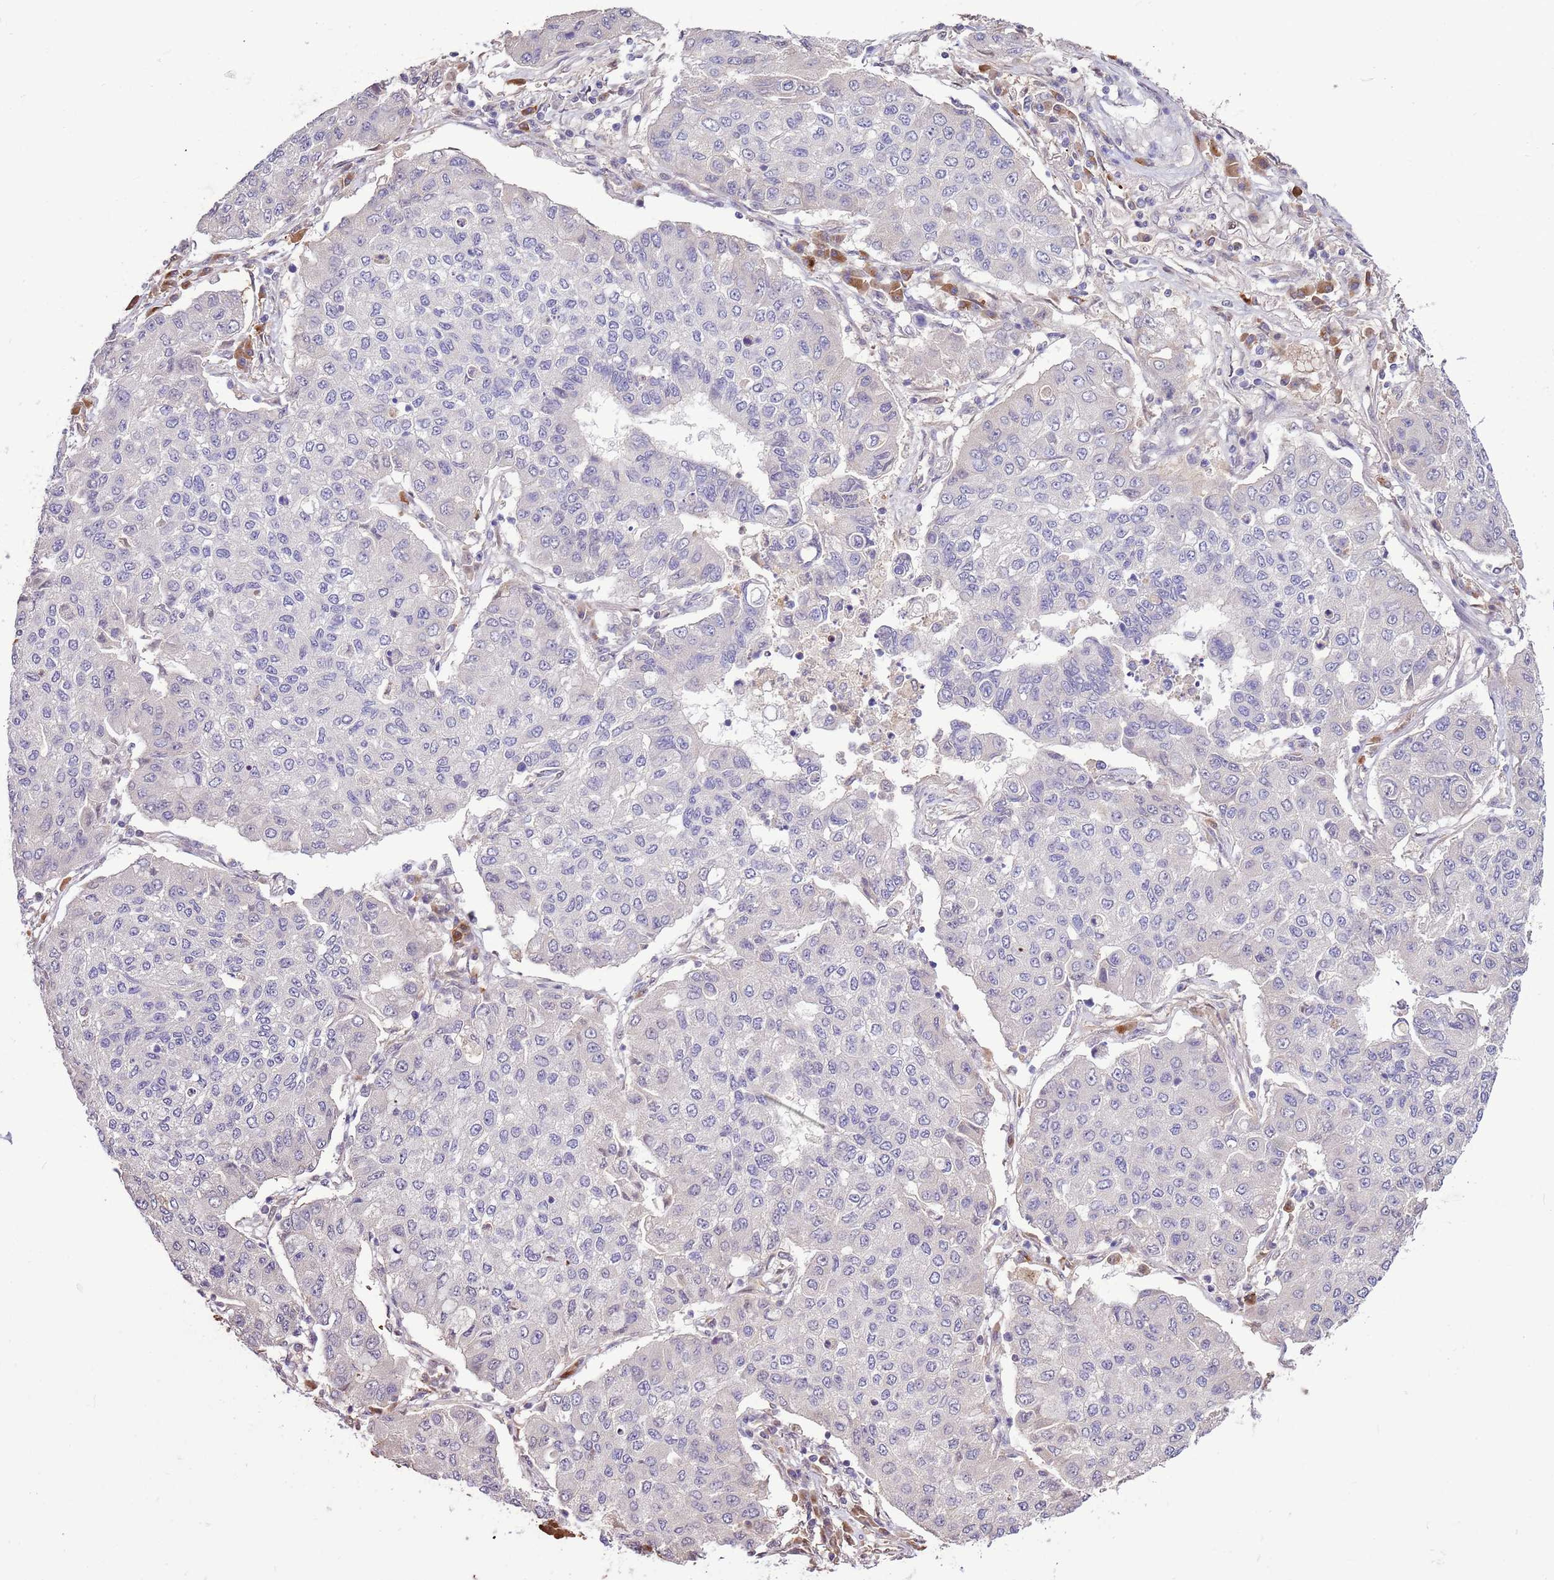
{"staining": {"intensity": "negative", "quantity": "none", "location": "none"}, "tissue": "lung cancer", "cell_type": "Tumor cells", "image_type": "cancer", "snomed": [{"axis": "morphology", "description": "Squamous cell carcinoma, NOS"}, {"axis": "topography", "description": "Lung"}], "caption": "Immunohistochemistry (IHC) of squamous cell carcinoma (lung) reveals no staining in tumor cells. The staining was performed using DAB (3,3'-diaminobenzidine) to visualize the protein expression in brown, while the nuclei were stained in blue with hematoxylin (Magnification: 20x).", "gene": "BBS5", "patient": {"sex": "male", "age": 74}}